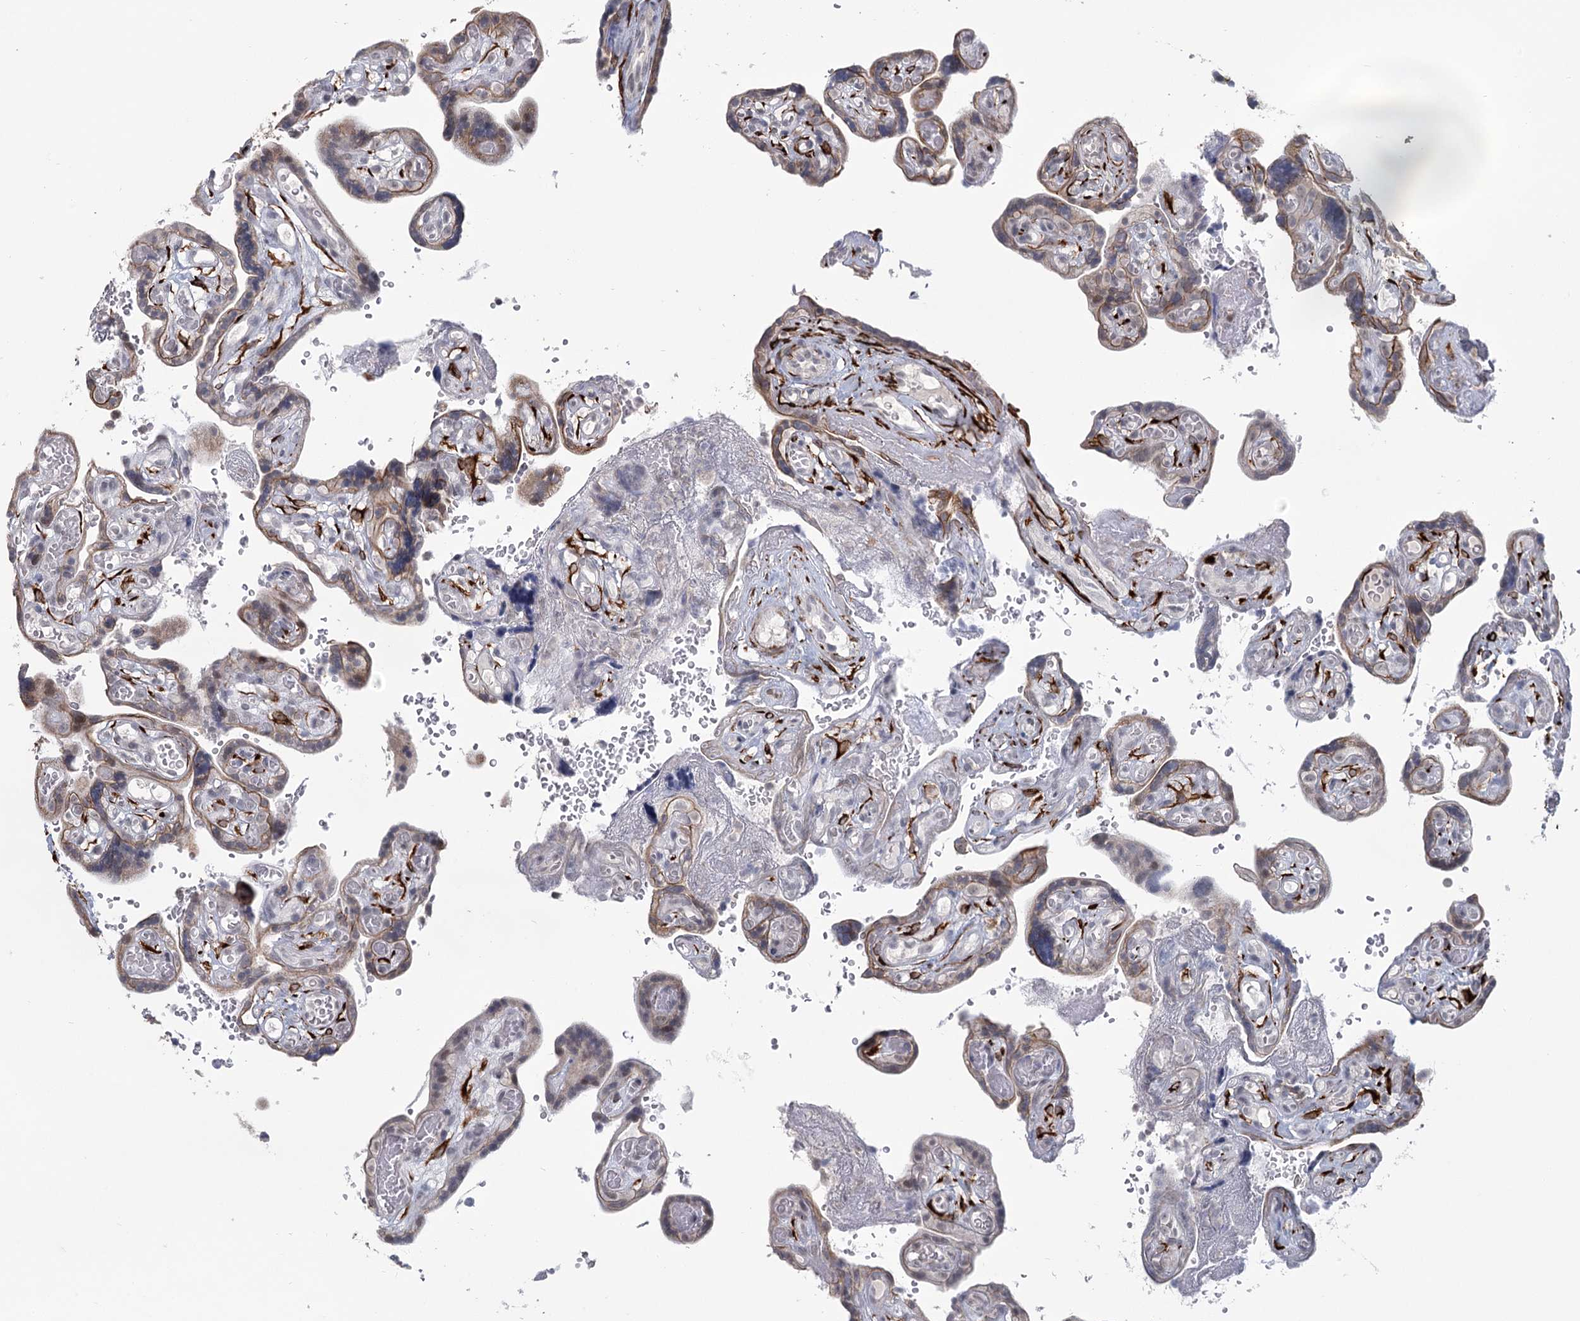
{"staining": {"intensity": "moderate", "quantity": "25%-75%", "location": "cytoplasmic/membranous"}, "tissue": "placenta", "cell_type": "Decidual cells", "image_type": "normal", "snomed": [{"axis": "morphology", "description": "Normal tissue, NOS"}, {"axis": "topography", "description": "Placenta"}], "caption": "Immunohistochemical staining of benign placenta reveals medium levels of moderate cytoplasmic/membranous staining in approximately 25%-75% of decidual cells.", "gene": "TMEM70", "patient": {"sex": "female", "age": 30}}